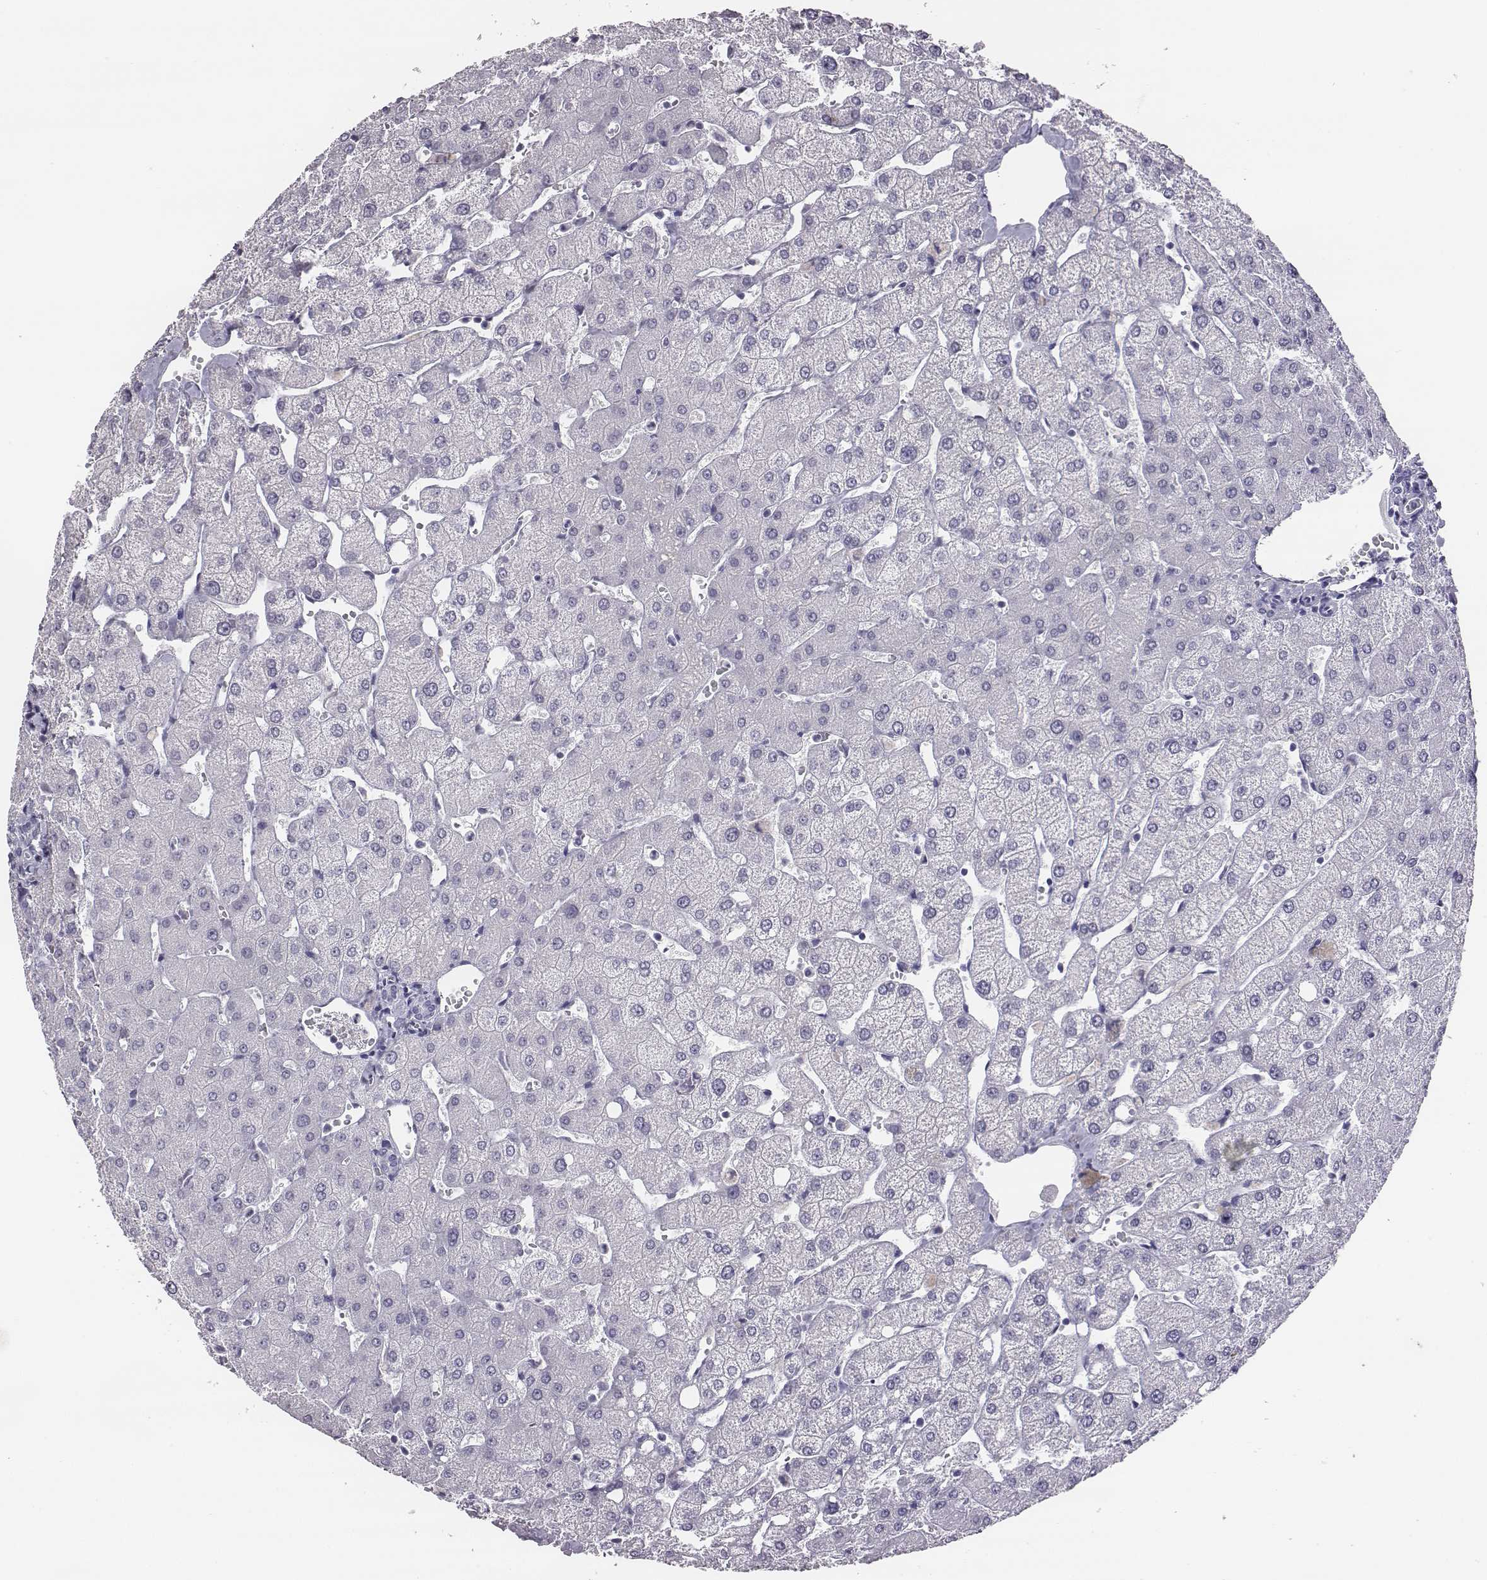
{"staining": {"intensity": "negative", "quantity": "none", "location": "none"}, "tissue": "liver", "cell_type": "Cholangiocytes", "image_type": "normal", "snomed": [{"axis": "morphology", "description": "Normal tissue, NOS"}, {"axis": "topography", "description": "Liver"}], "caption": "IHC of unremarkable liver exhibits no positivity in cholangiocytes.", "gene": "ACOD1", "patient": {"sex": "female", "age": 54}}